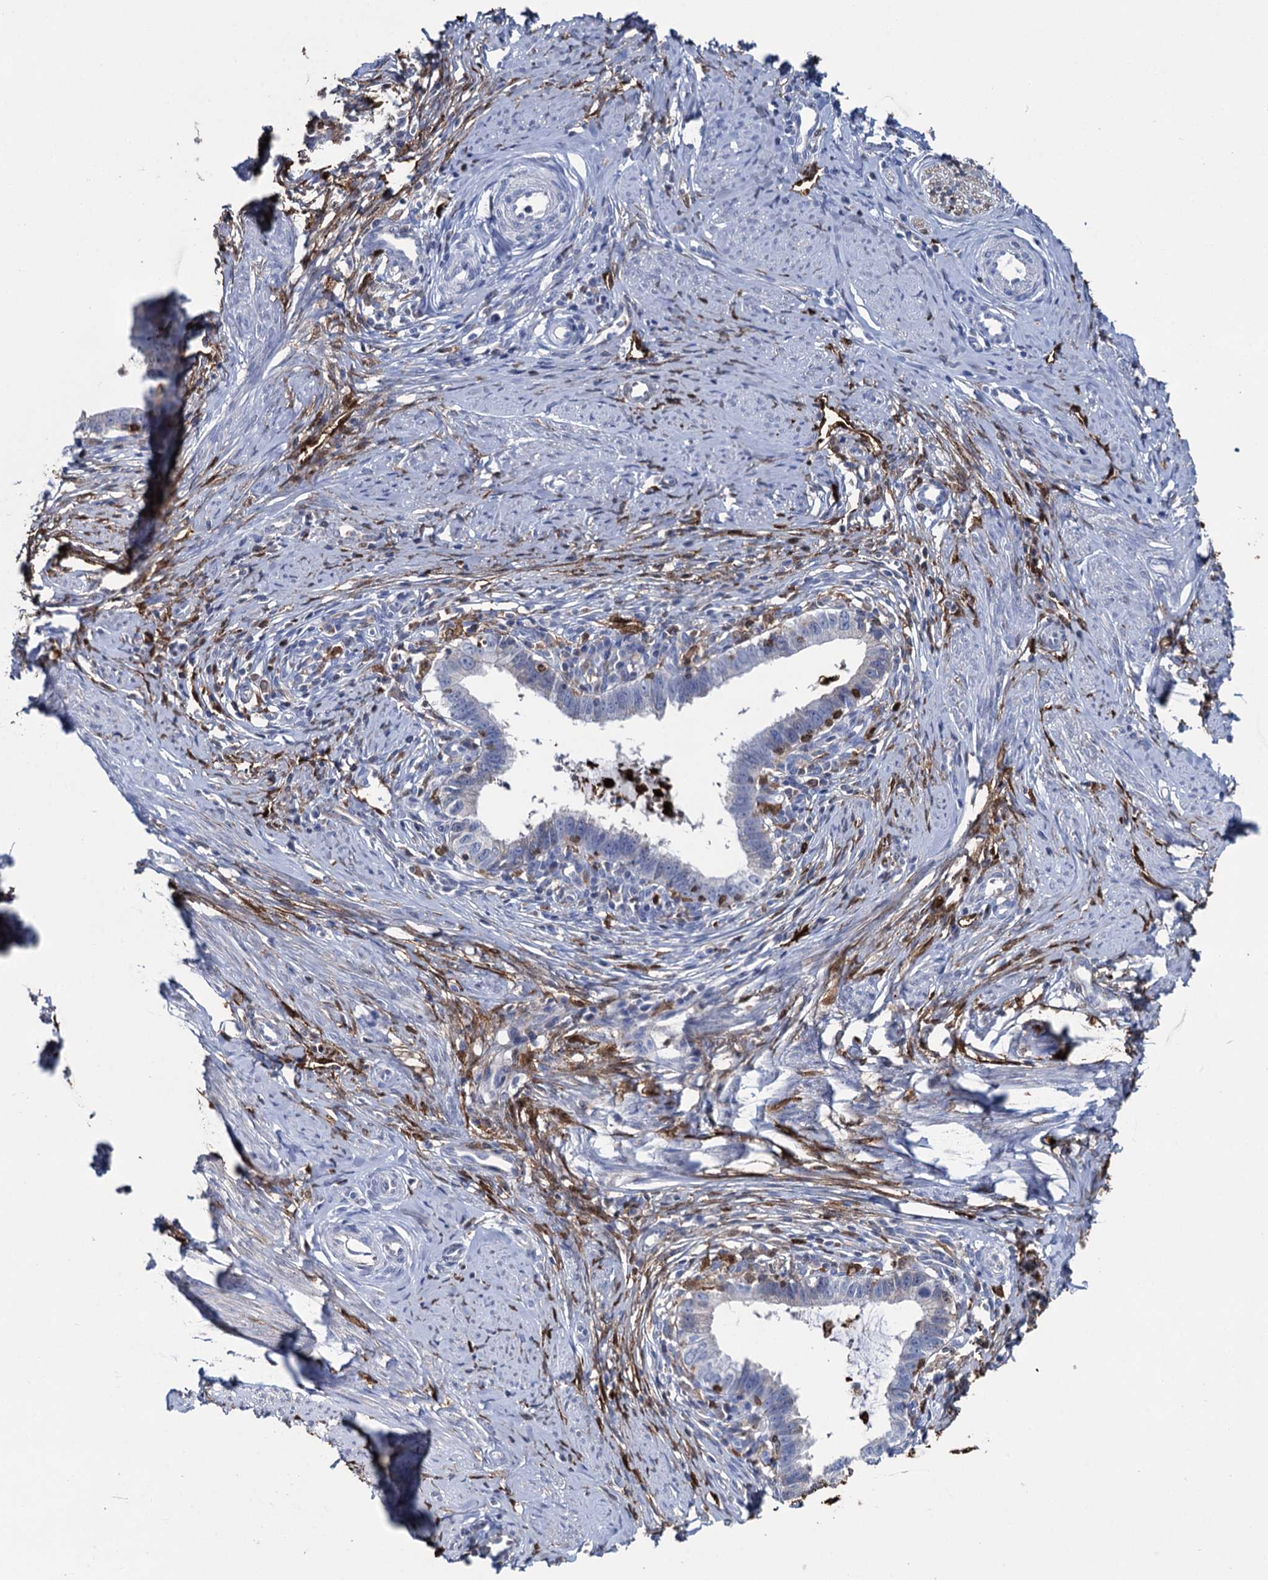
{"staining": {"intensity": "negative", "quantity": "none", "location": "none"}, "tissue": "cervical cancer", "cell_type": "Tumor cells", "image_type": "cancer", "snomed": [{"axis": "morphology", "description": "Adenocarcinoma, NOS"}, {"axis": "topography", "description": "Cervix"}], "caption": "Immunohistochemical staining of human adenocarcinoma (cervical) exhibits no significant expression in tumor cells.", "gene": "FABP5", "patient": {"sex": "female", "age": 36}}